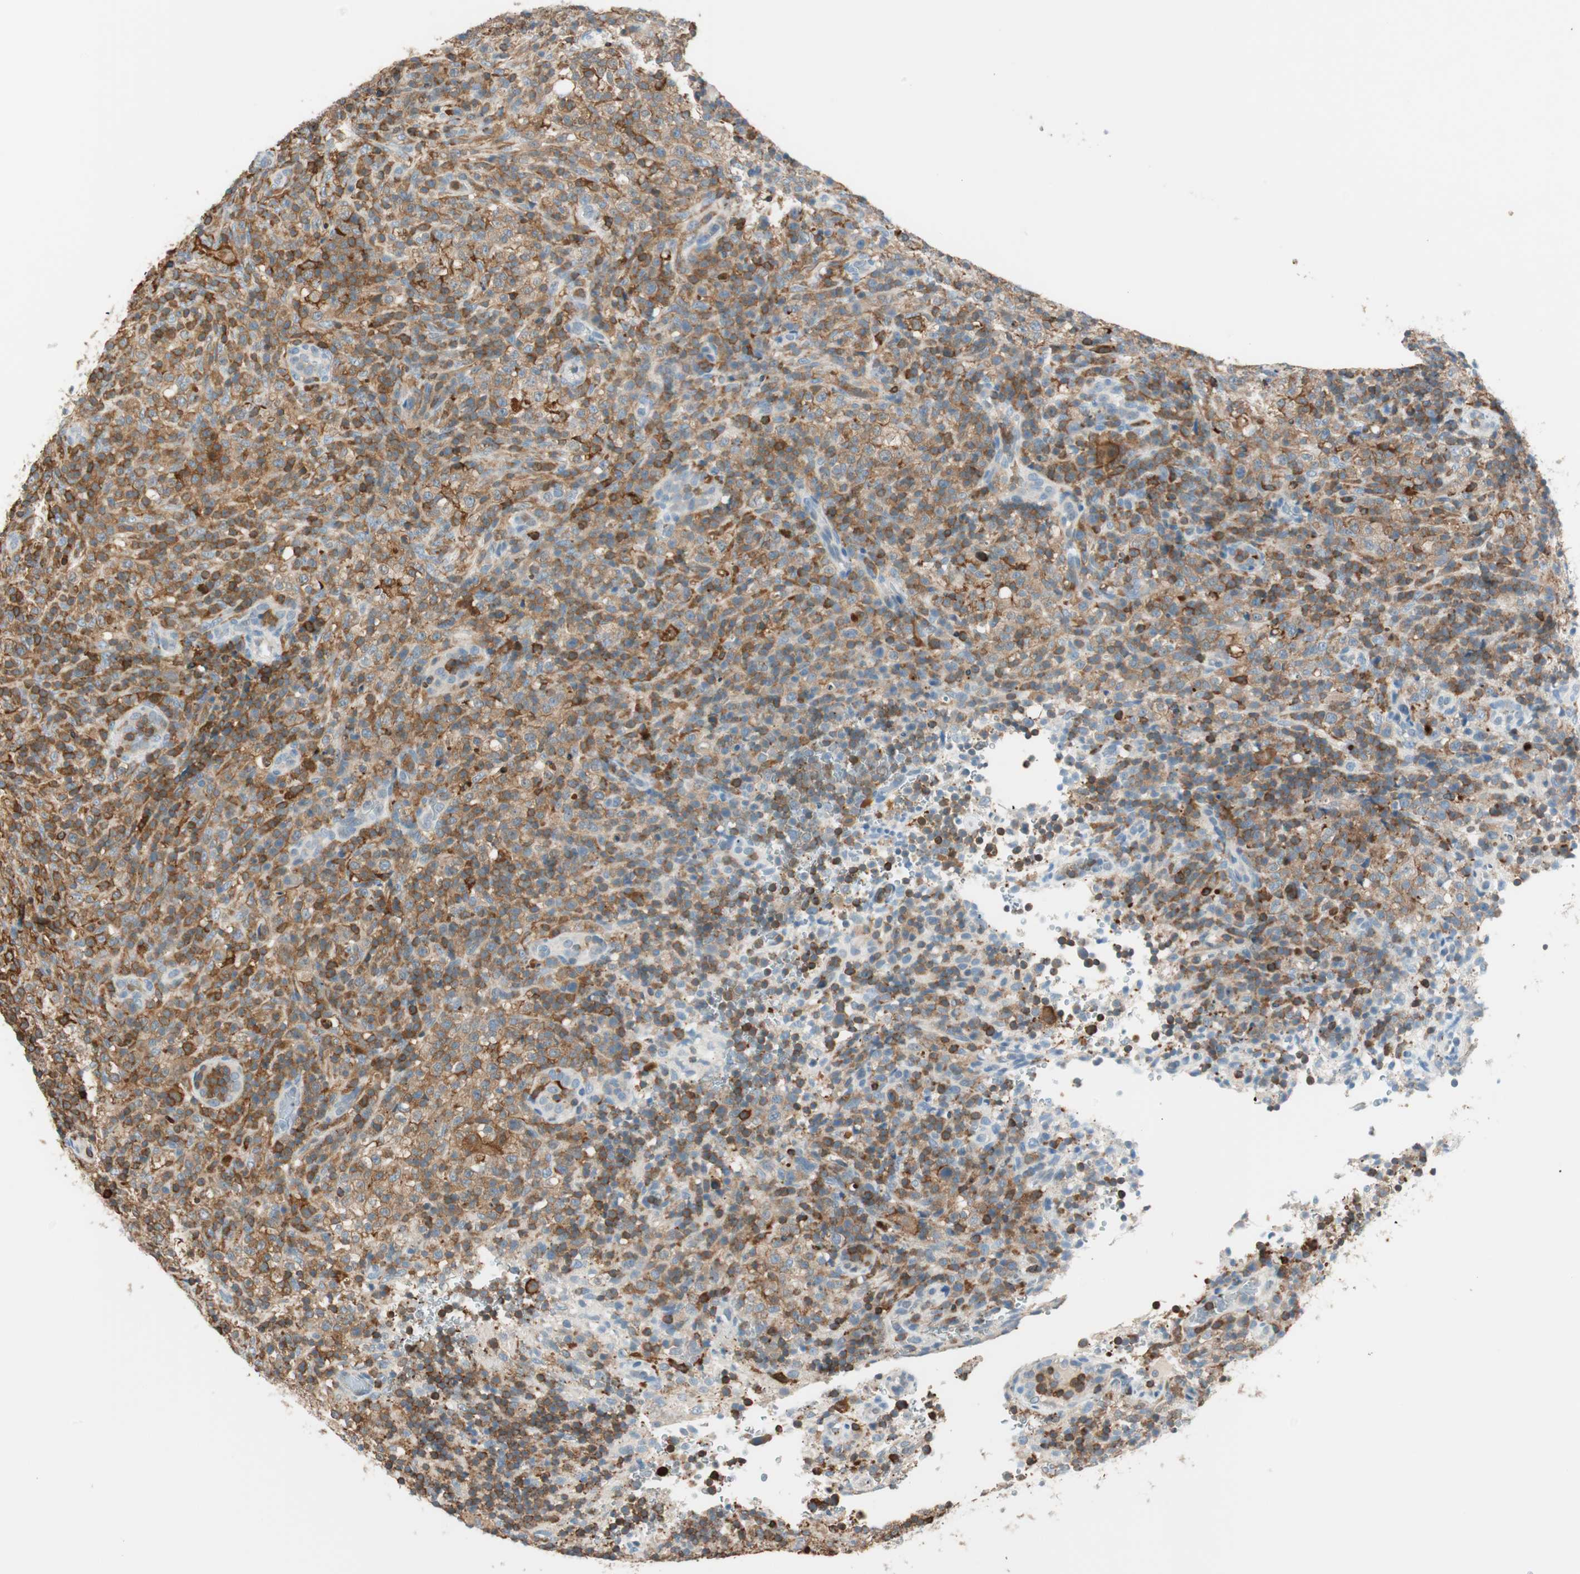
{"staining": {"intensity": "moderate", "quantity": ">75%", "location": "cytoplasmic/membranous"}, "tissue": "lymphoma", "cell_type": "Tumor cells", "image_type": "cancer", "snomed": [{"axis": "morphology", "description": "Malignant lymphoma, non-Hodgkin's type, High grade"}, {"axis": "topography", "description": "Lymph node"}], "caption": "Approximately >75% of tumor cells in malignant lymphoma, non-Hodgkin's type (high-grade) show moderate cytoplasmic/membranous protein staining as visualized by brown immunohistochemical staining.", "gene": "HPGD", "patient": {"sex": "female", "age": 76}}